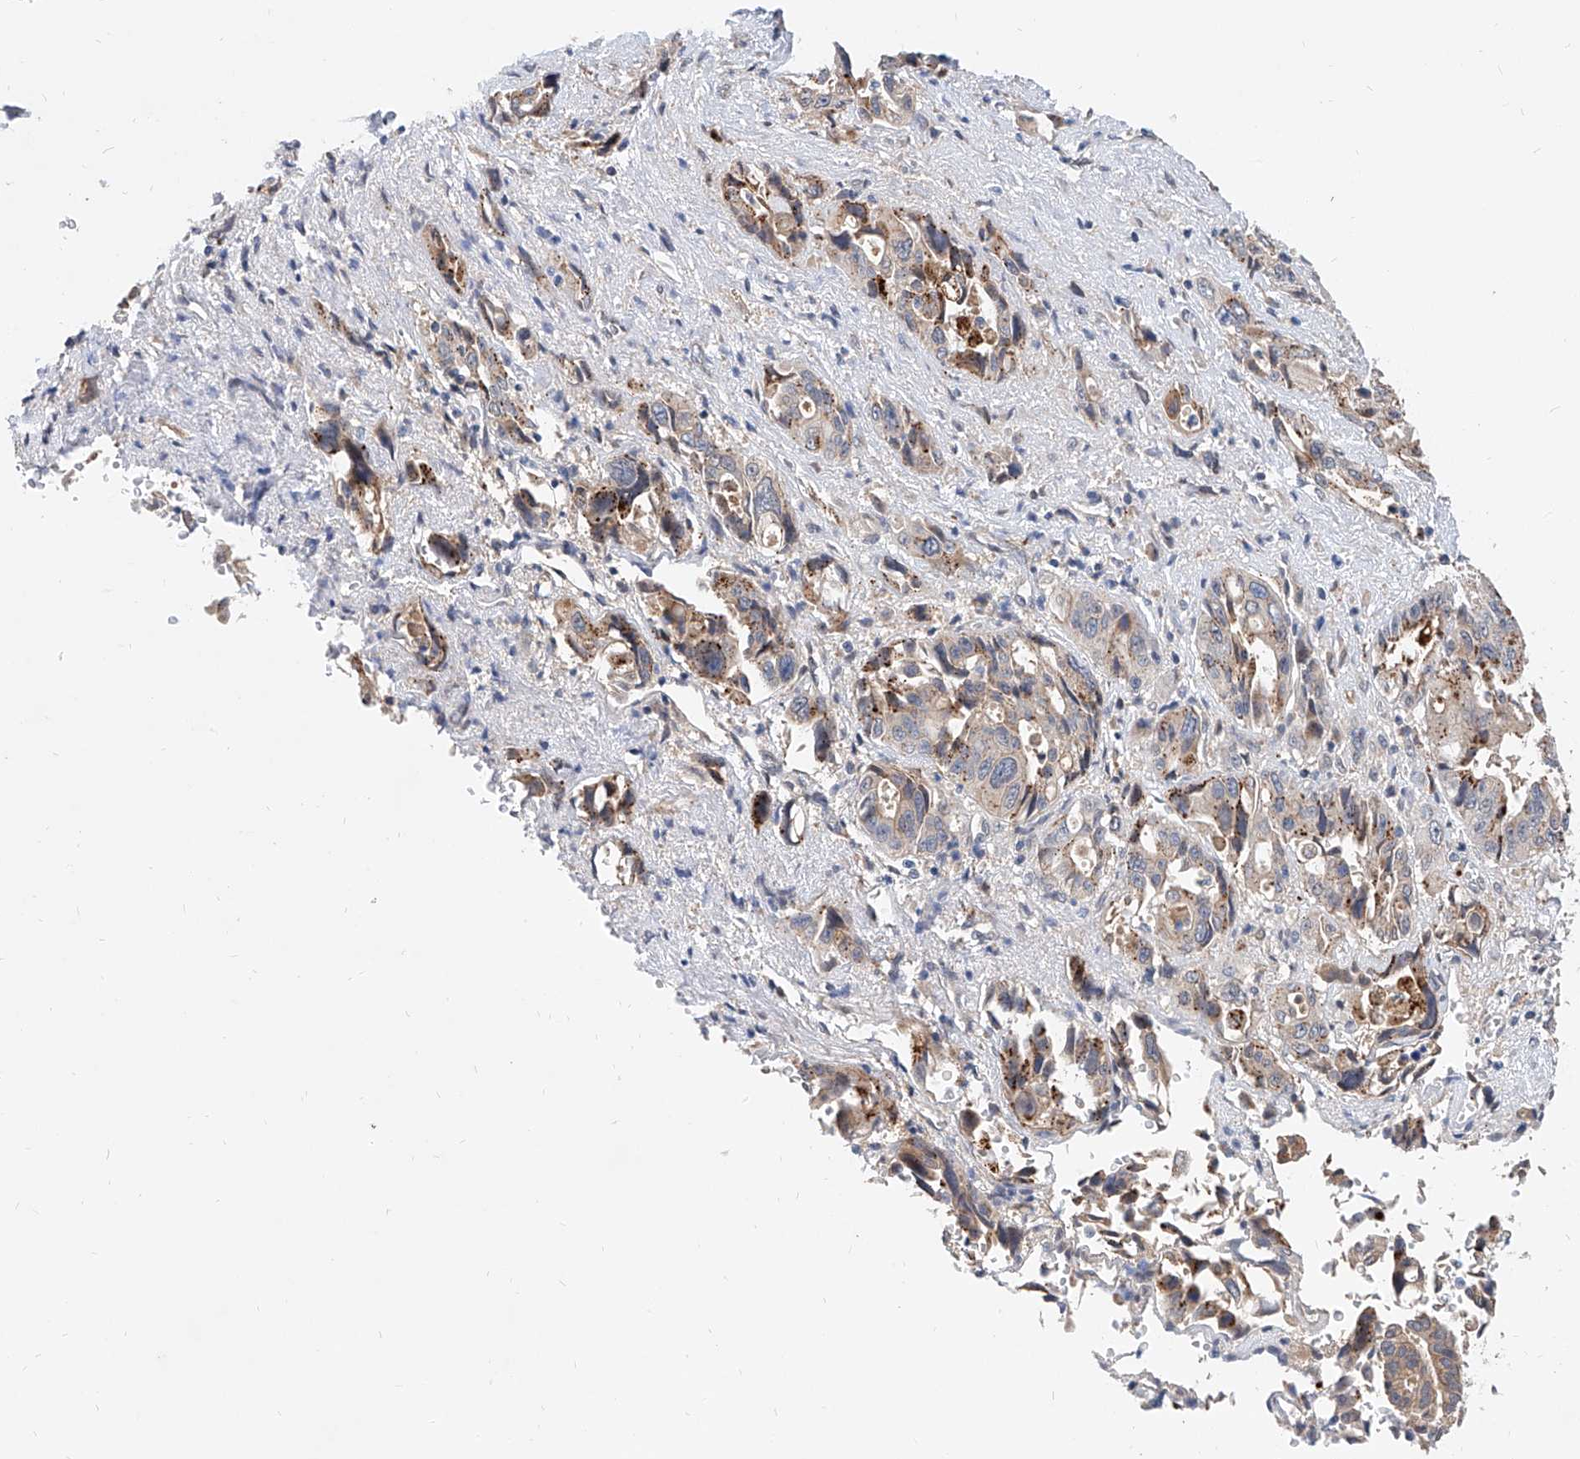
{"staining": {"intensity": "moderate", "quantity": "<25%", "location": "cytoplasmic/membranous"}, "tissue": "pancreatic cancer", "cell_type": "Tumor cells", "image_type": "cancer", "snomed": [{"axis": "morphology", "description": "Adenocarcinoma, NOS"}, {"axis": "topography", "description": "Pancreas"}], "caption": "Adenocarcinoma (pancreatic) stained with a brown dye displays moderate cytoplasmic/membranous positive staining in approximately <25% of tumor cells.", "gene": "MAGEE2", "patient": {"sex": "male", "age": 46}}